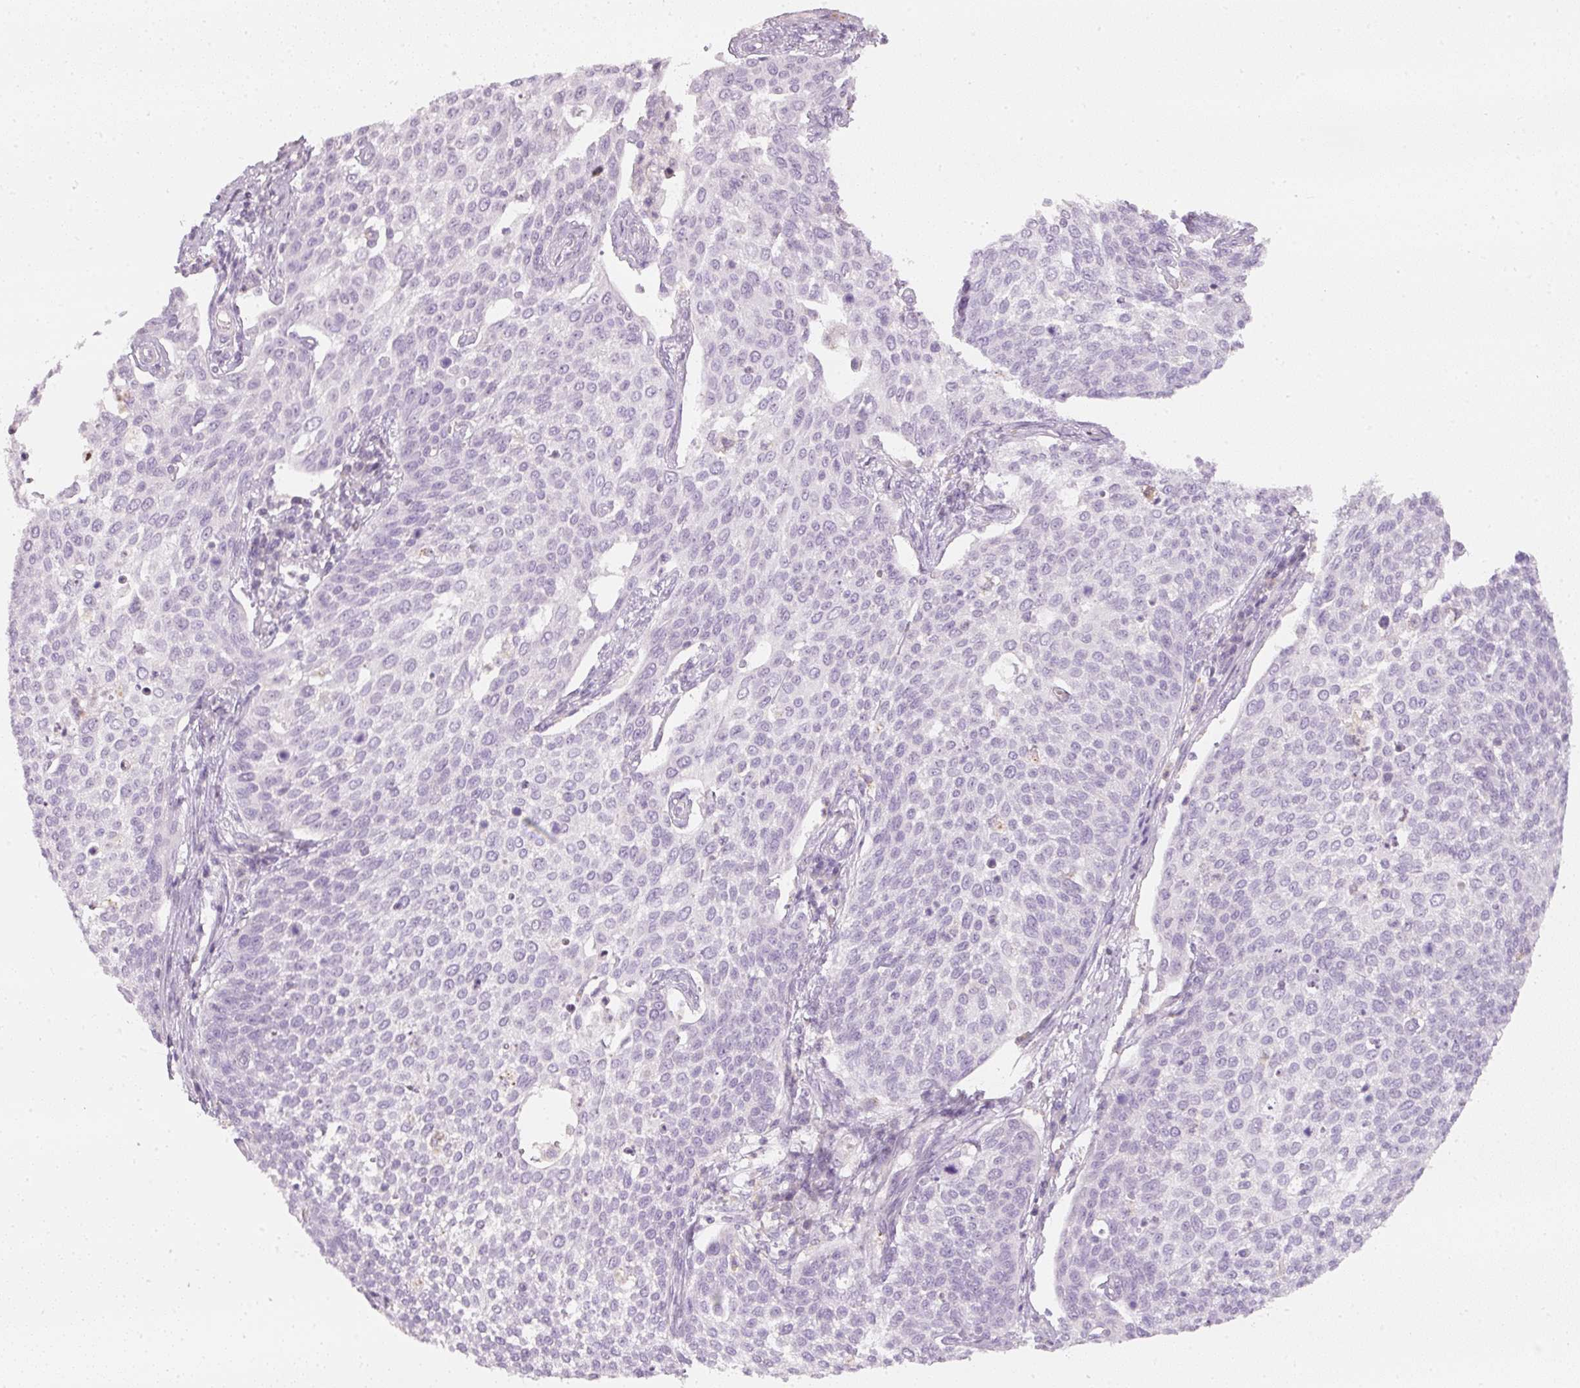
{"staining": {"intensity": "negative", "quantity": "none", "location": "none"}, "tissue": "cervical cancer", "cell_type": "Tumor cells", "image_type": "cancer", "snomed": [{"axis": "morphology", "description": "Squamous cell carcinoma, NOS"}, {"axis": "topography", "description": "Cervix"}], "caption": "Tumor cells are negative for protein expression in human cervical cancer. The staining was performed using DAB (3,3'-diaminobenzidine) to visualize the protein expression in brown, while the nuclei were stained in blue with hematoxylin (Magnification: 20x).", "gene": "LECT2", "patient": {"sex": "female", "age": 34}}